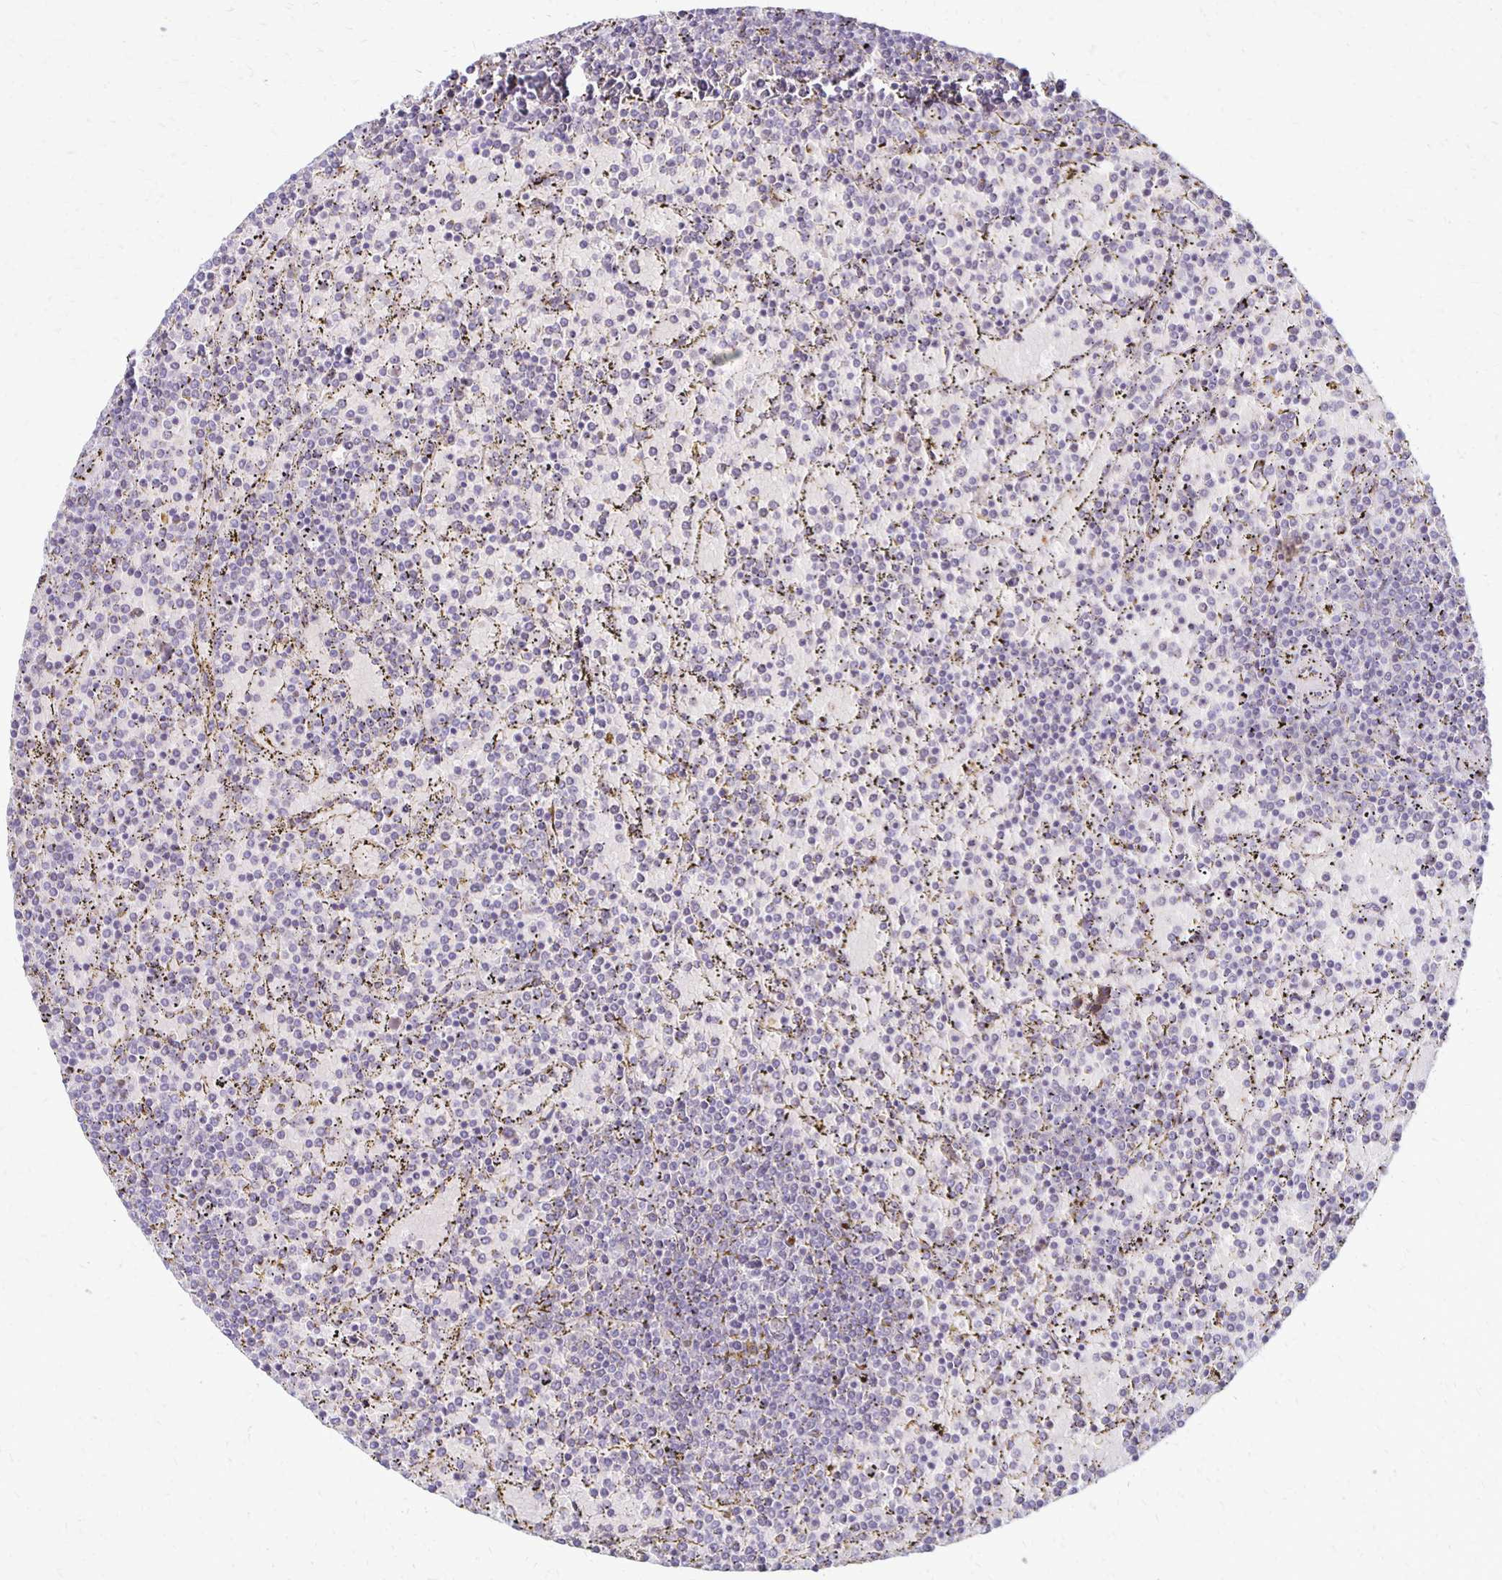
{"staining": {"intensity": "negative", "quantity": "none", "location": "none"}, "tissue": "lymphoma", "cell_type": "Tumor cells", "image_type": "cancer", "snomed": [{"axis": "morphology", "description": "Malignant lymphoma, non-Hodgkin's type, Low grade"}, {"axis": "topography", "description": "Spleen"}], "caption": "Lymphoma was stained to show a protein in brown. There is no significant expression in tumor cells.", "gene": "KATNBL1", "patient": {"sex": "female", "age": 77}}